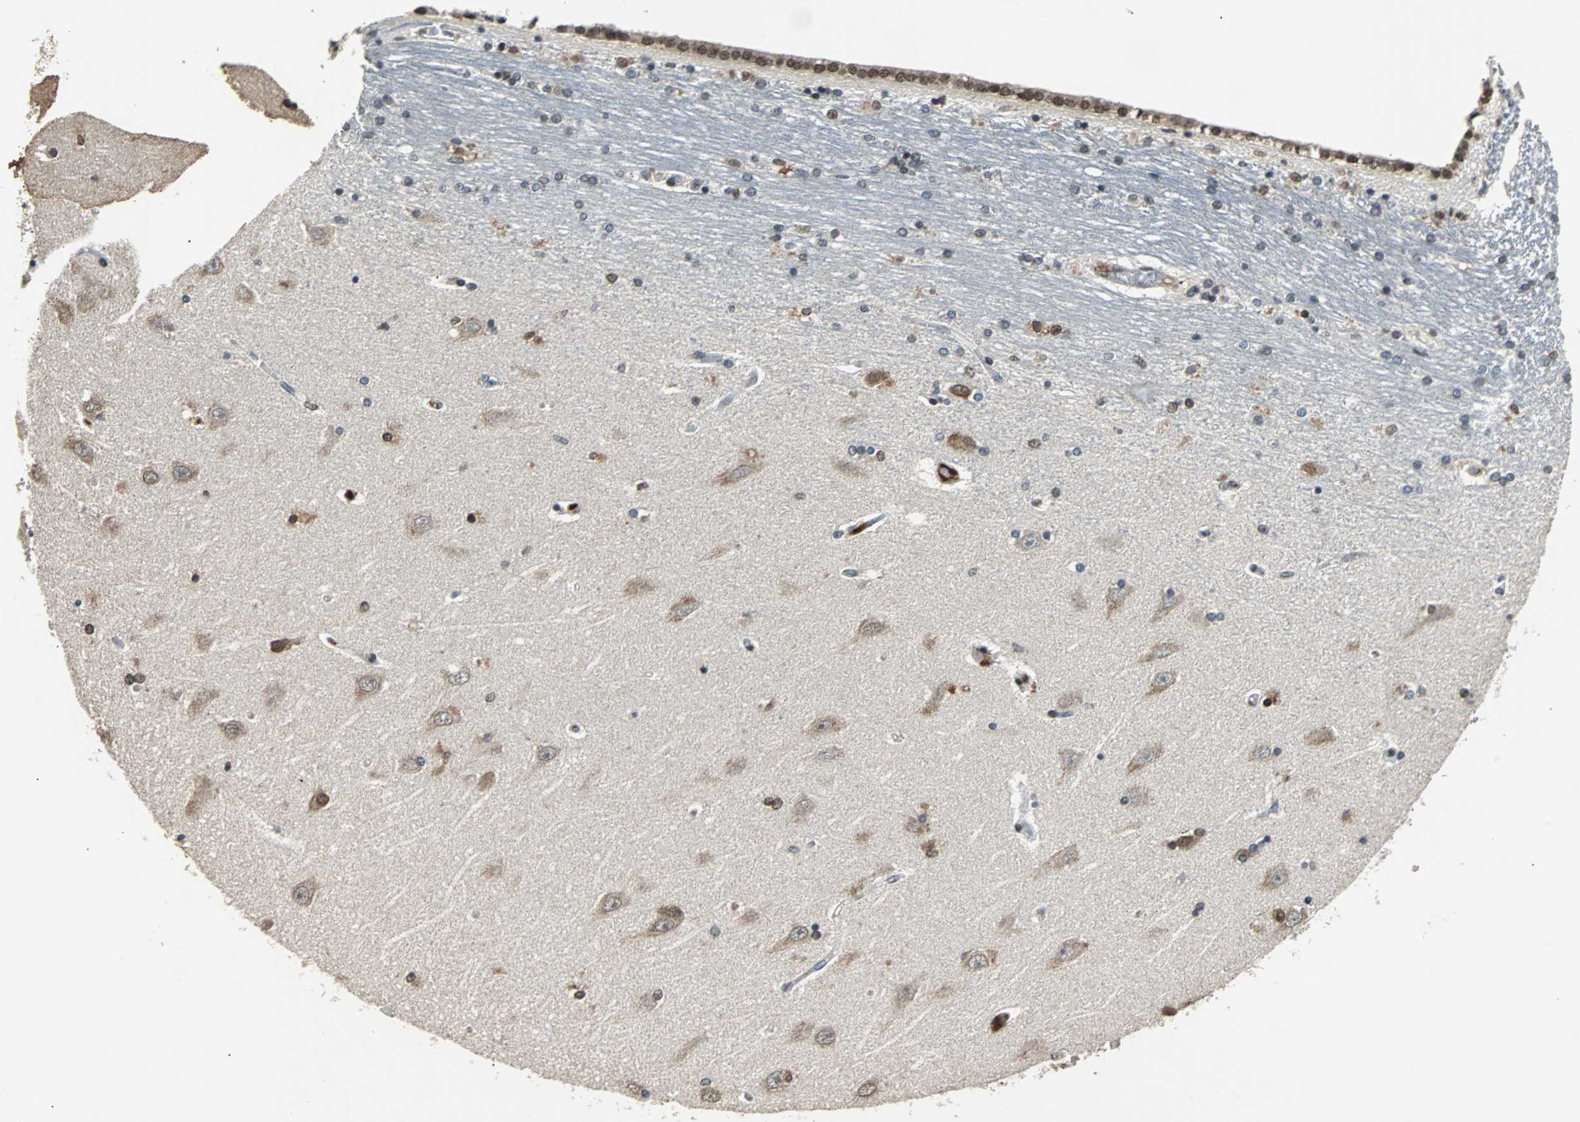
{"staining": {"intensity": "moderate", "quantity": "25%-75%", "location": "cytoplasmic/membranous,nuclear"}, "tissue": "hippocampus", "cell_type": "Glial cells", "image_type": "normal", "snomed": [{"axis": "morphology", "description": "Normal tissue, NOS"}, {"axis": "topography", "description": "Hippocampus"}], "caption": "Glial cells demonstrate medium levels of moderate cytoplasmic/membranous,nuclear staining in about 25%-75% of cells in benign human hippocampus. The staining was performed using DAB to visualize the protein expression in brown, while the nuclei were stained in blue with hematoxylin (Magnification: 20x).", "gene": "PHC1", "patient": {"sex": "female", "age": 54}}